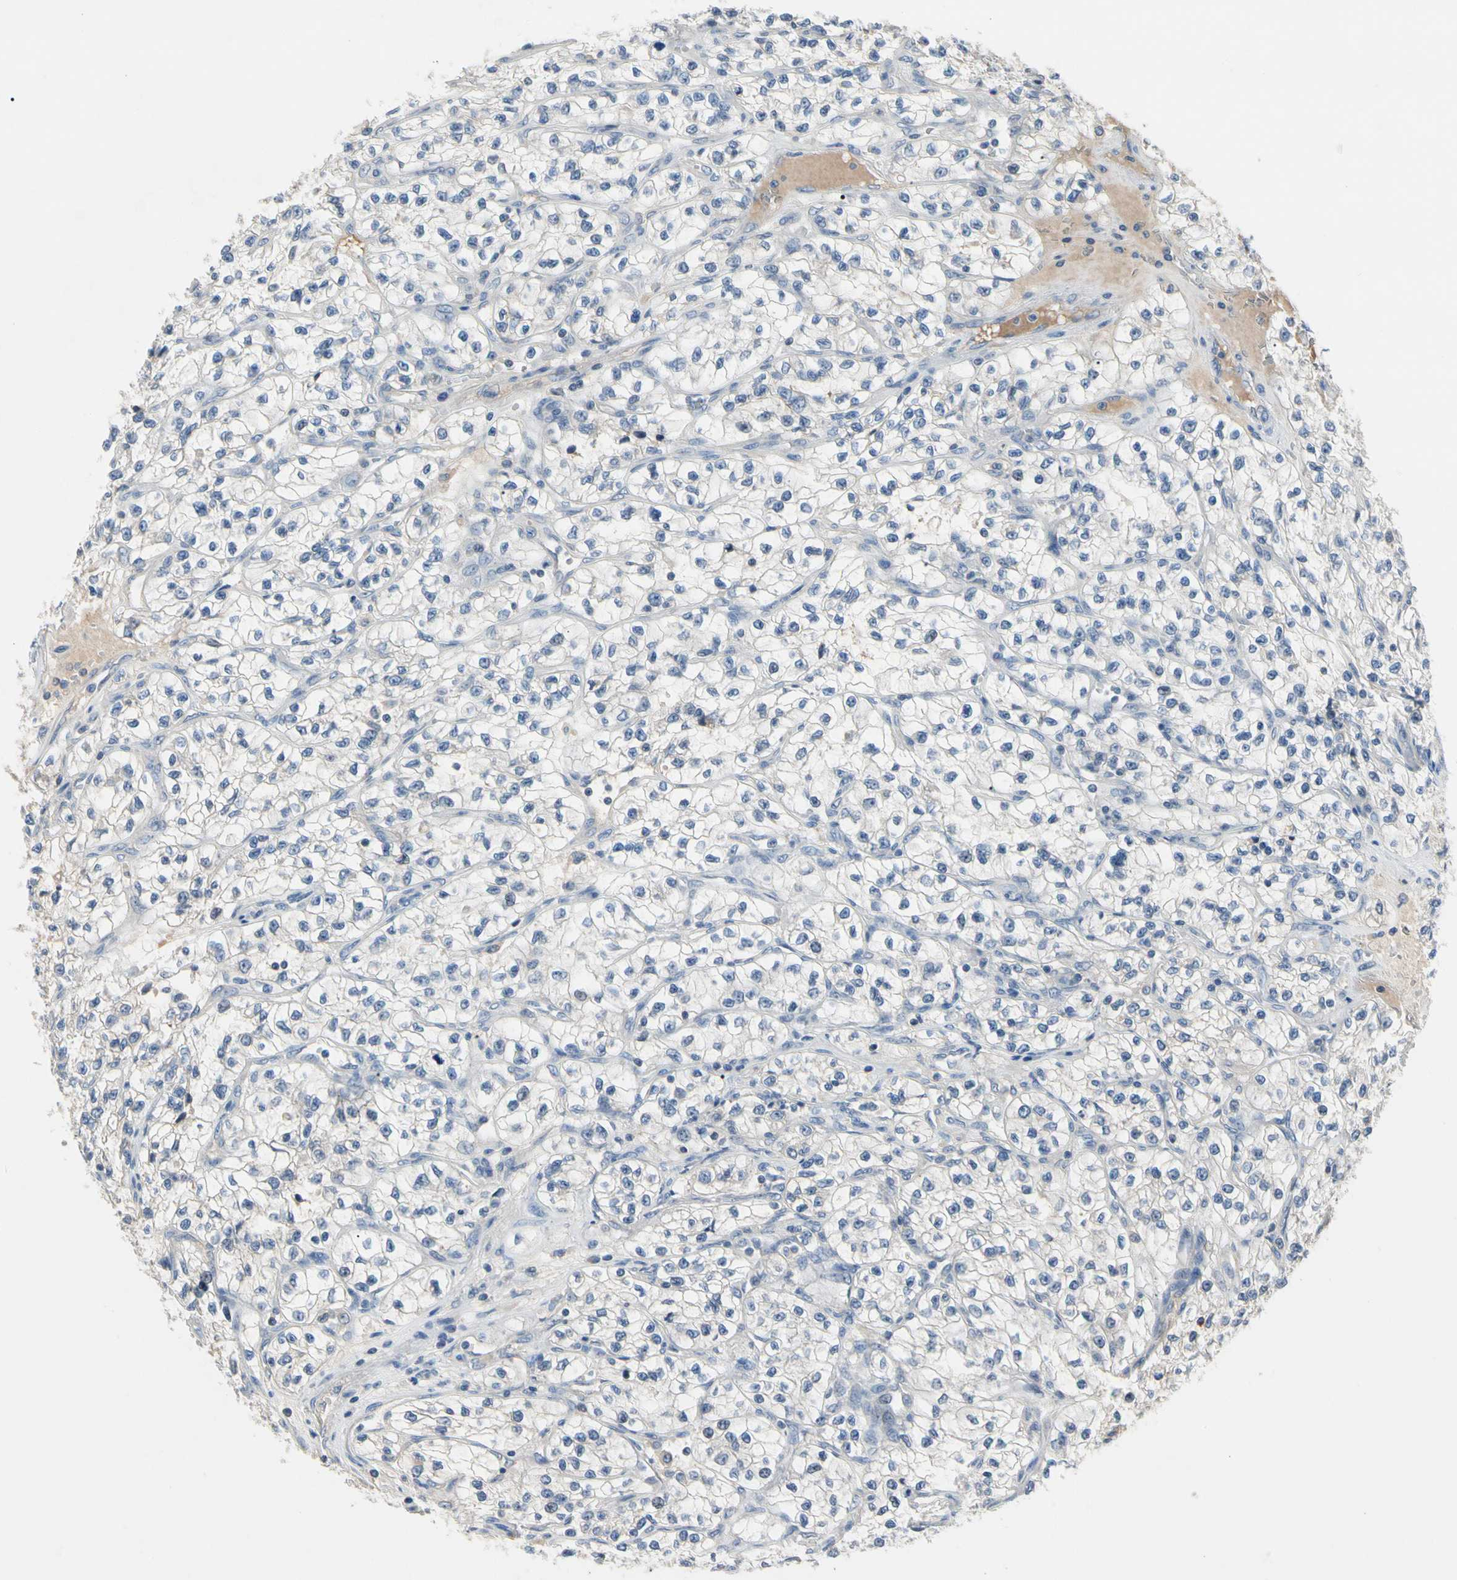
{"staining": {"intensity": "negative", "quantity": "none", "location": "none"}, "tissue": "renal cancer", "cell_type": "Tumor cells", "image_type": "cancer", "snomed": [{"axis": "morphology", "description": "Adenocarcinoma, NOS"}, {"axis": "topography", "description": "Kidney"}], "caption": "Immunohistochemistry histopathology image of human renal cancer (adenocarcinoma) stained for a protein (brown), which reveals no staining in tumor cells. (Brightfield microscopy of DAB (3,3'-diaminobenzidine) IHC at high magnification).", "gene": "ECRG4", "patient": {"sex": "female", "age": 57}}